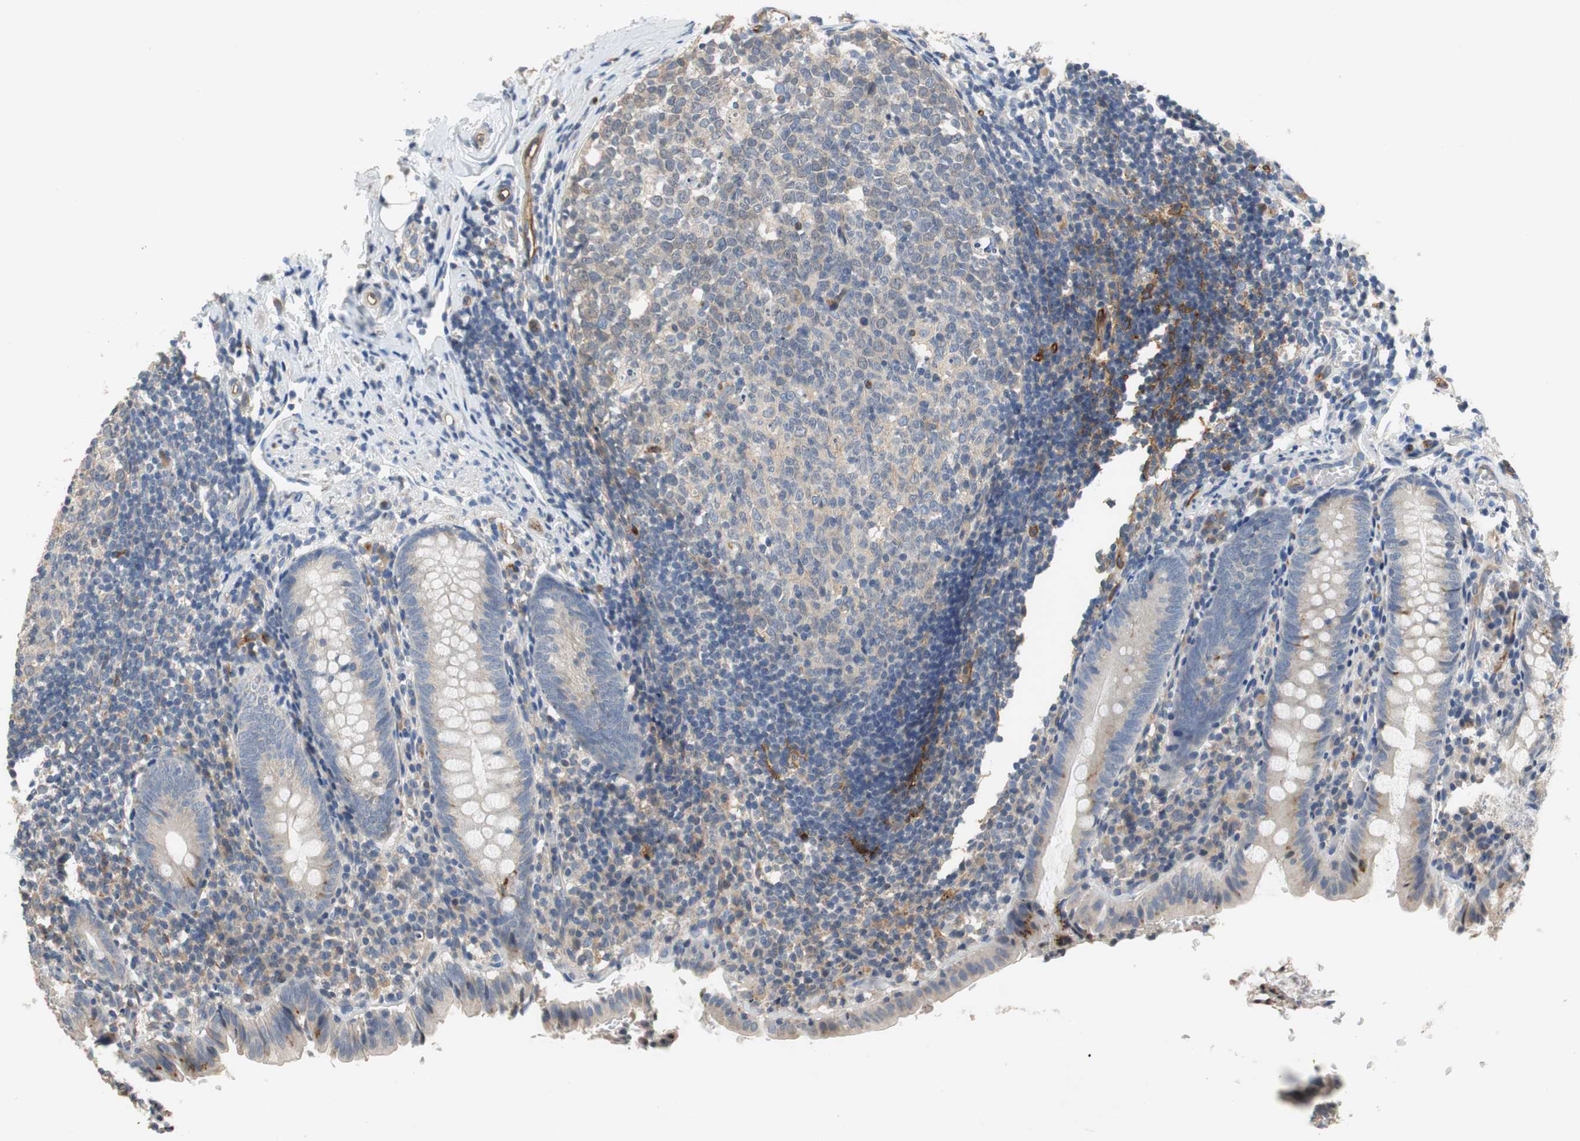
{"staining": {"intensity": "weak", "quantity": "25%-75%", "location": "cytoplasmic/membranous"}, "tissue": "appendix", "cell_type": "Glandular cells", "image_type": "normal", "snomed": [{"axis": "morphology", "description": "Normal tissue, NOS"}, {"axis": "topography", "description": "Appendix"}], "caption": "Immunohistochemical staining of normal human appendix displays weak cytoplasmic/membranous protein expression in approximately 25%-75% of glandular cells.", "gene": "ALPL", "patient": {"sex": "female", "age": 10}}